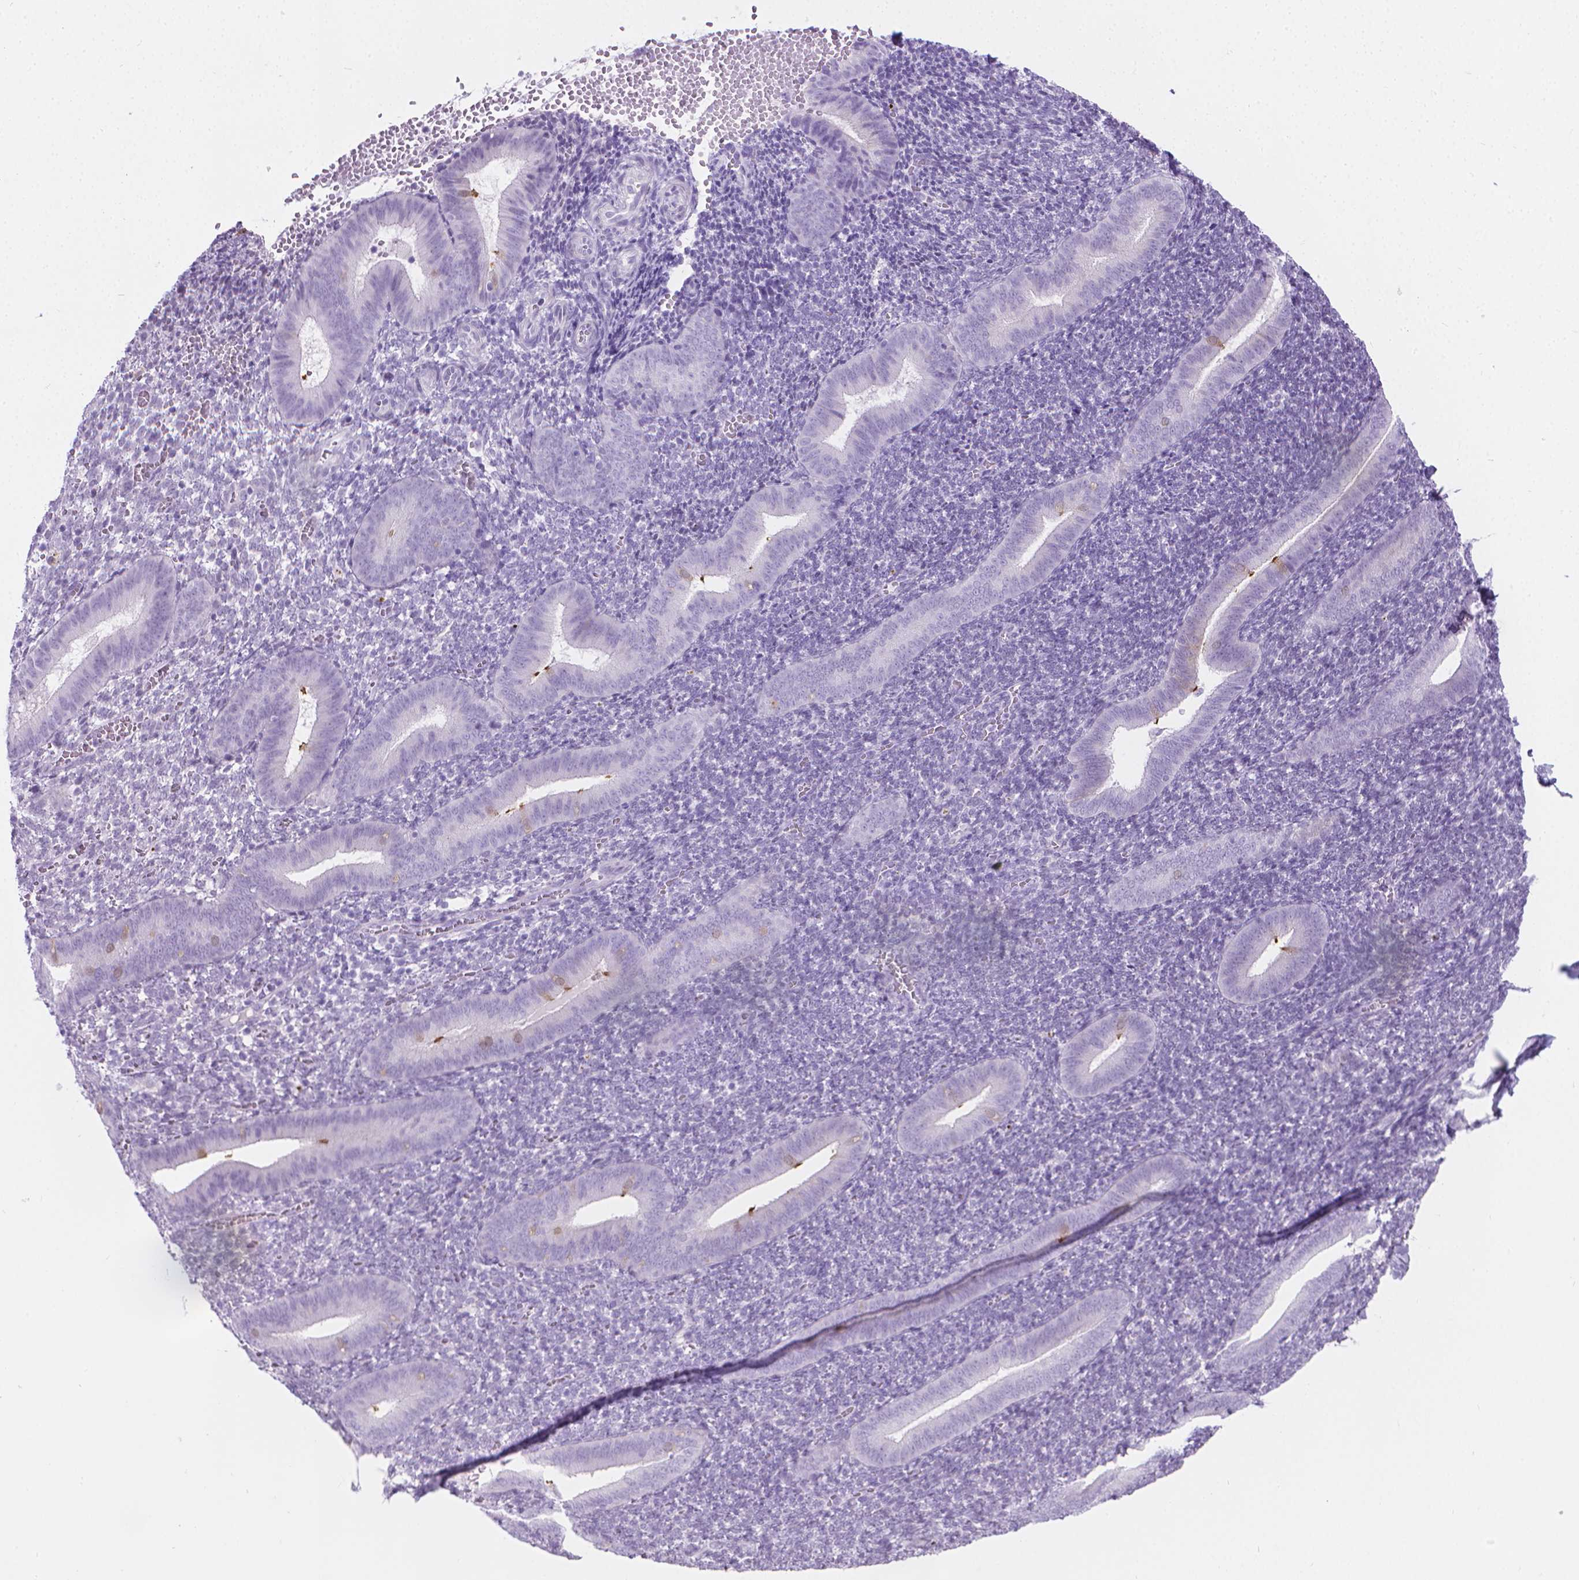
{"staining": {"intensity": "negative", "quantity": "none", "location": "none"}, "tissue": "endometrium", "cell_type": "Cells in endometrial stroma", "image_type": "normal", "snomed": [{"axis": "morphology", "description": "Normal tissue, NOS"}, {"axis": "topography", "description": "Endometrium"}], "caption": "The histopathology image exhibits no staining of cells in endometrial stroma in unremarkable endometrium.", "gene": "CFAP52", "patient": {"sex": "female", "age": 25}}